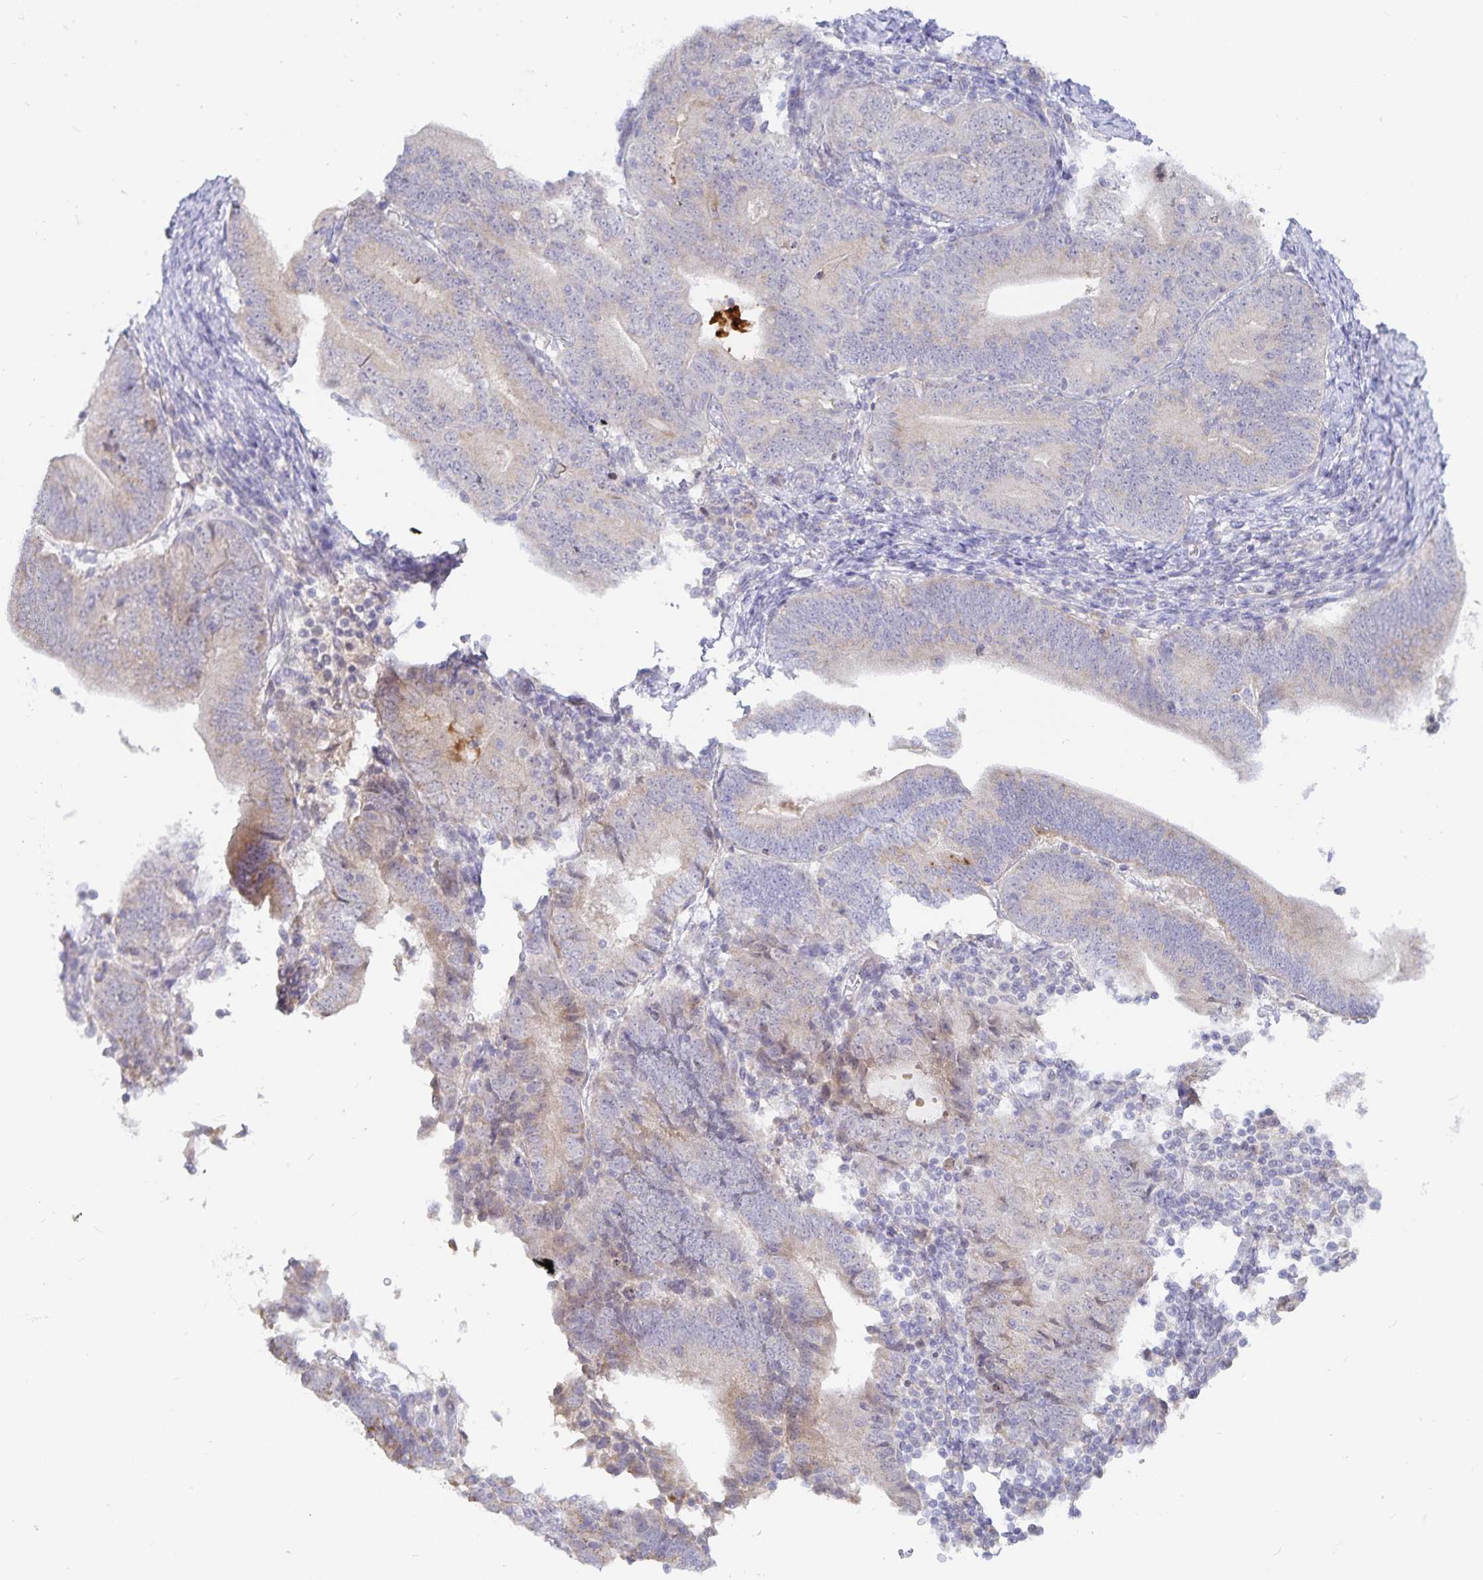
{"staining": {"intensity": "weak", "quantity": "<25%", "location": "cytoplasmic/membranous"}, "tissue": "endometrial cancer", "cell_type": "Tumor cells", "image_type": "cancer", "snomed": [{"axis": "morphology", "description": "Adenocarcinoma, NOS"}, {"axis": "topography", "description": "Endometrium"}], "caption": "Image shows no protein expression in tumor cells of endometrial cancer tissue. The staining is performed using DAB brown chromogen with nuclei counter-stained in using hematoxylin.", "gene": "PKHD1", "patient": {"sex": "female", "age": 70}}